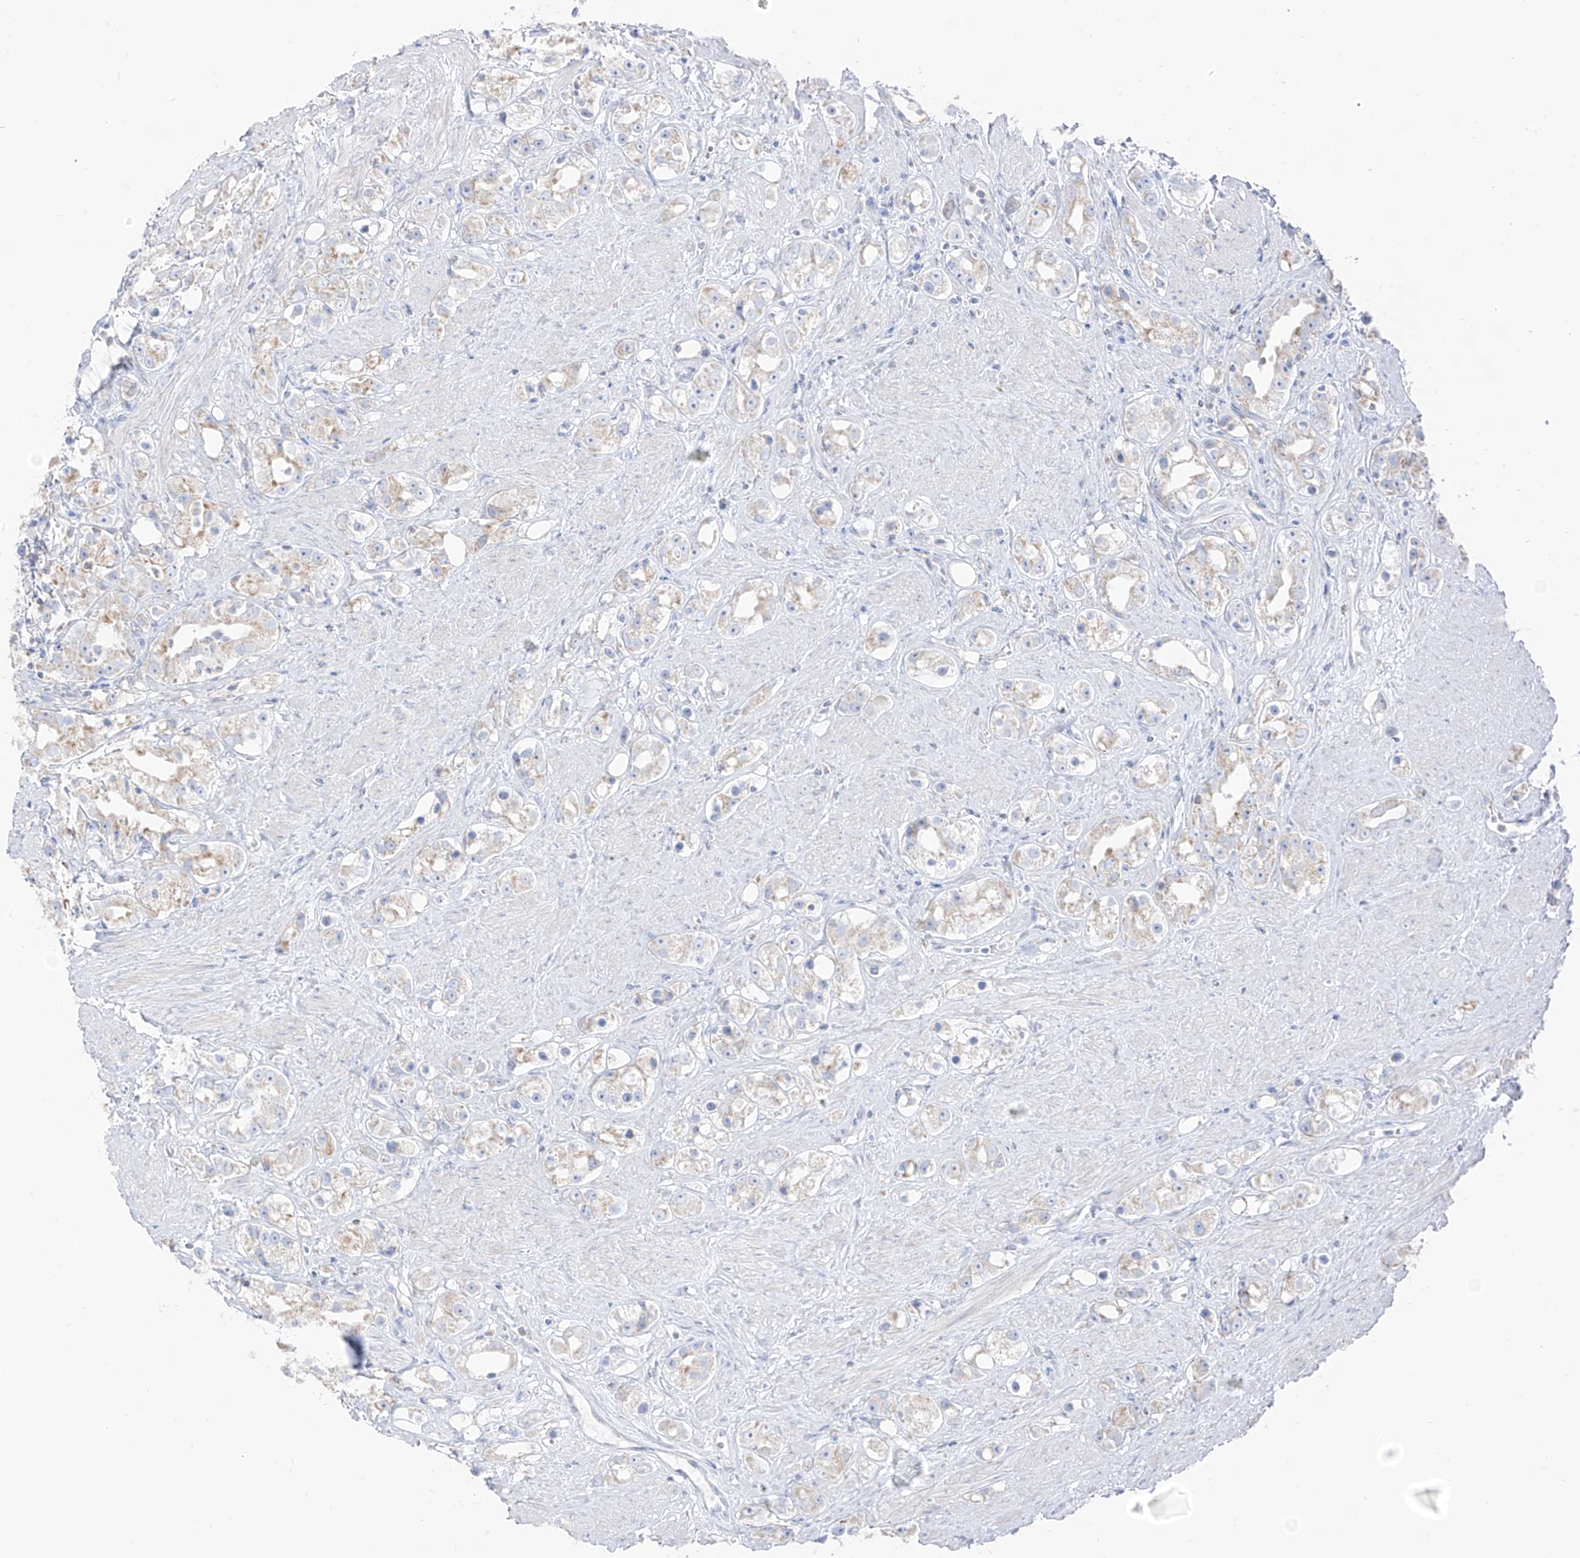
{"staining": {"intensity": "weak", "quantity": "25%-75%", "location": "cytoplasmic/membranous"}, "tissue": "prostate cancer", "cell_type": "Tumor cells", "image_type": "cancer", "snomed": [{"axis": "morphology", "description": "Adenocarcinoma, NOS"}, {"axis": "topography", "description": "Prostate"}], "caption": "About 25%-75% of tumor cells in human prostate cancer (adenocarcinoma) reveal weak cytoplasmic/membranous protein positivity as visualized by brown immunohistochemical staining.", "gene": "ETHE1", "patient": {"sex": "male", "age": 79}}